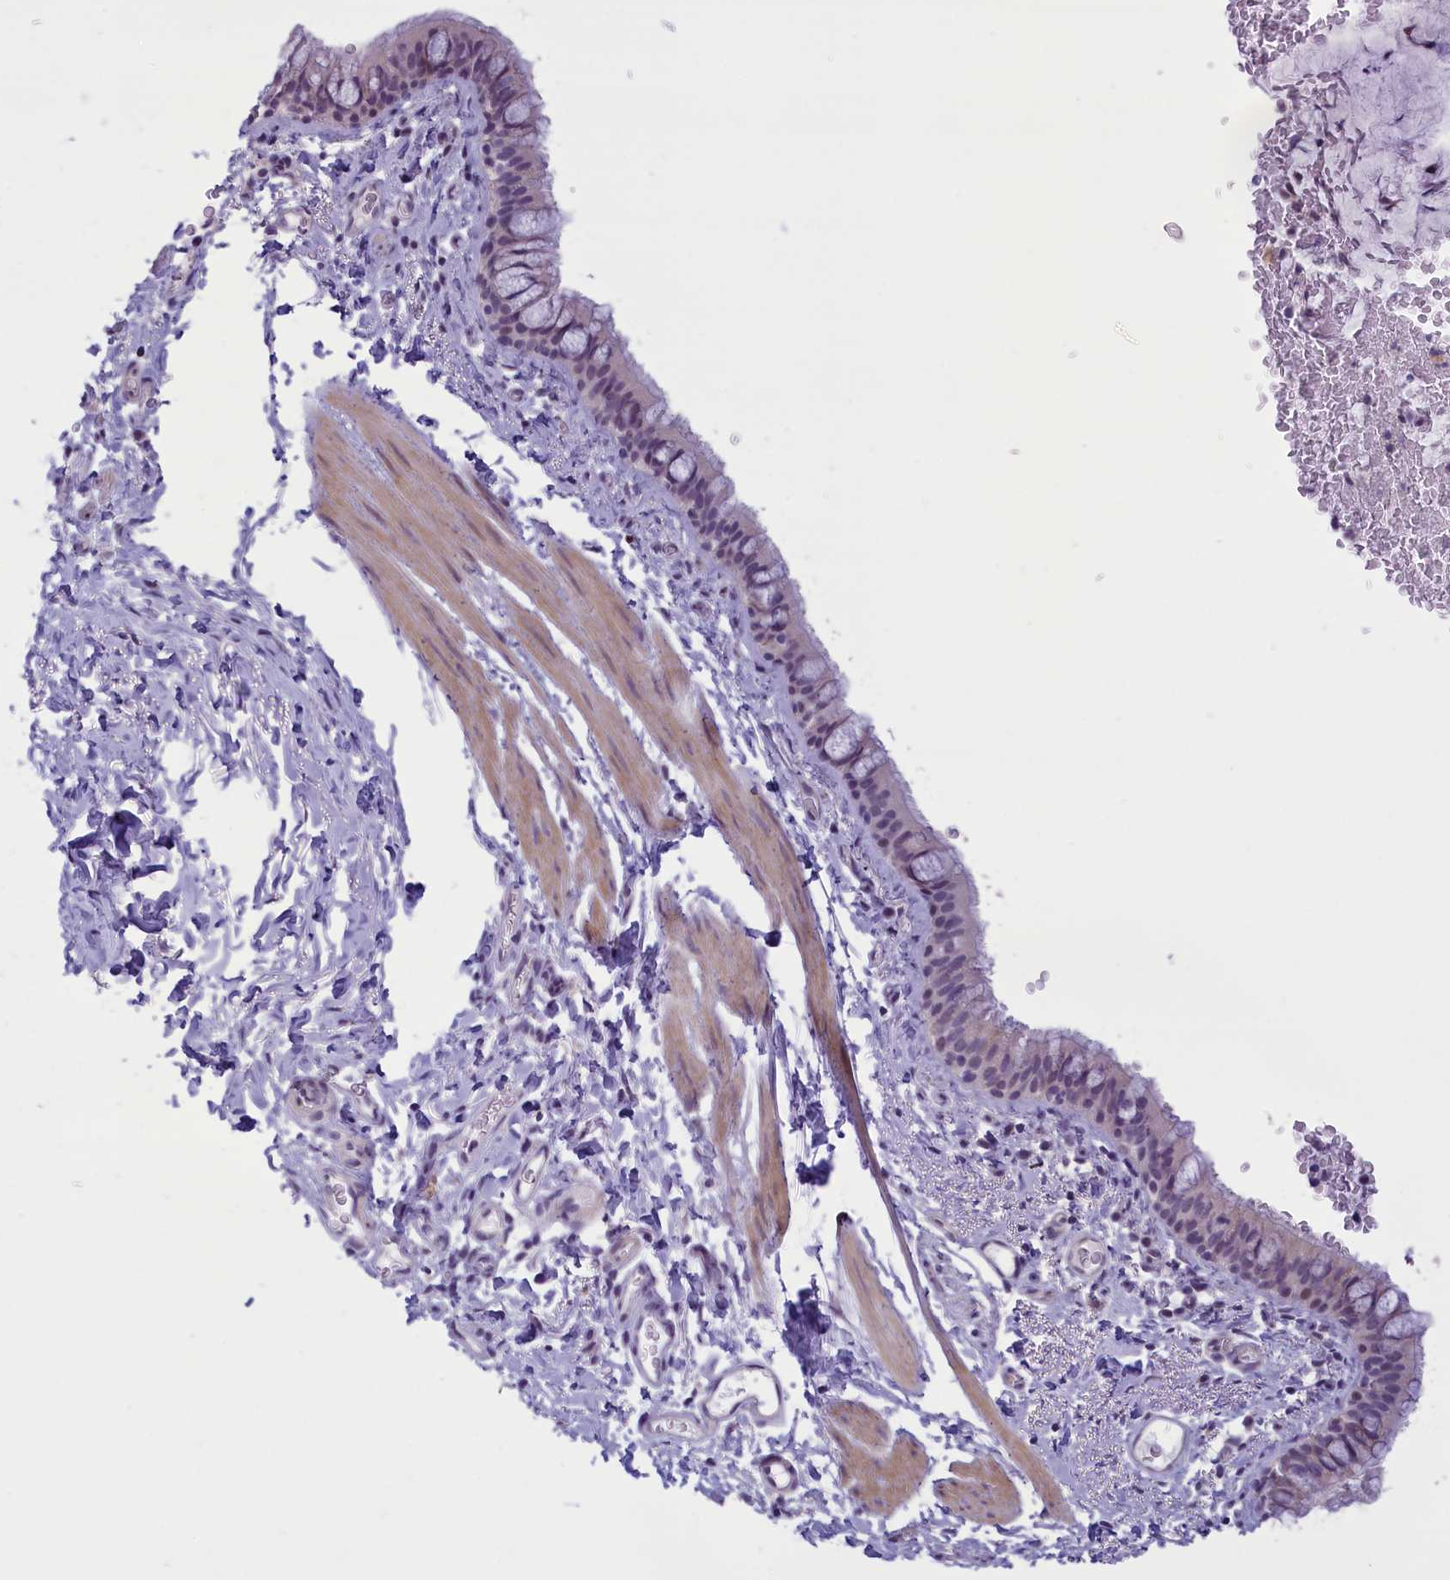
{"staining": {"intensity": "weak", "quantity": "<25%", "location": "nuclear"}, "tissue": "bronchus", "cell_type": "Respiratory epithelial cells", "image_type": "normal", "snomed": [{"axis": "morphology", "description": "Normal tissue, NOS"}, {"axis": "topography", "description": "Cartilage tissue"}, {"axis": "topography", "description": "Bronchus"}], "caption": "High magnification brightfield microscopy of unremarkable bronchus stained with DAB (3,3'-diaminobenzidine) (brown) and counterstained with hematoxylin (blue): respiratory epithelial cells show no significant staining. (DAB immunohistochemistry with hematoxylin counter stain).", "gene": "ELOA2", "patient": {"sex": "female", "age": 36}}